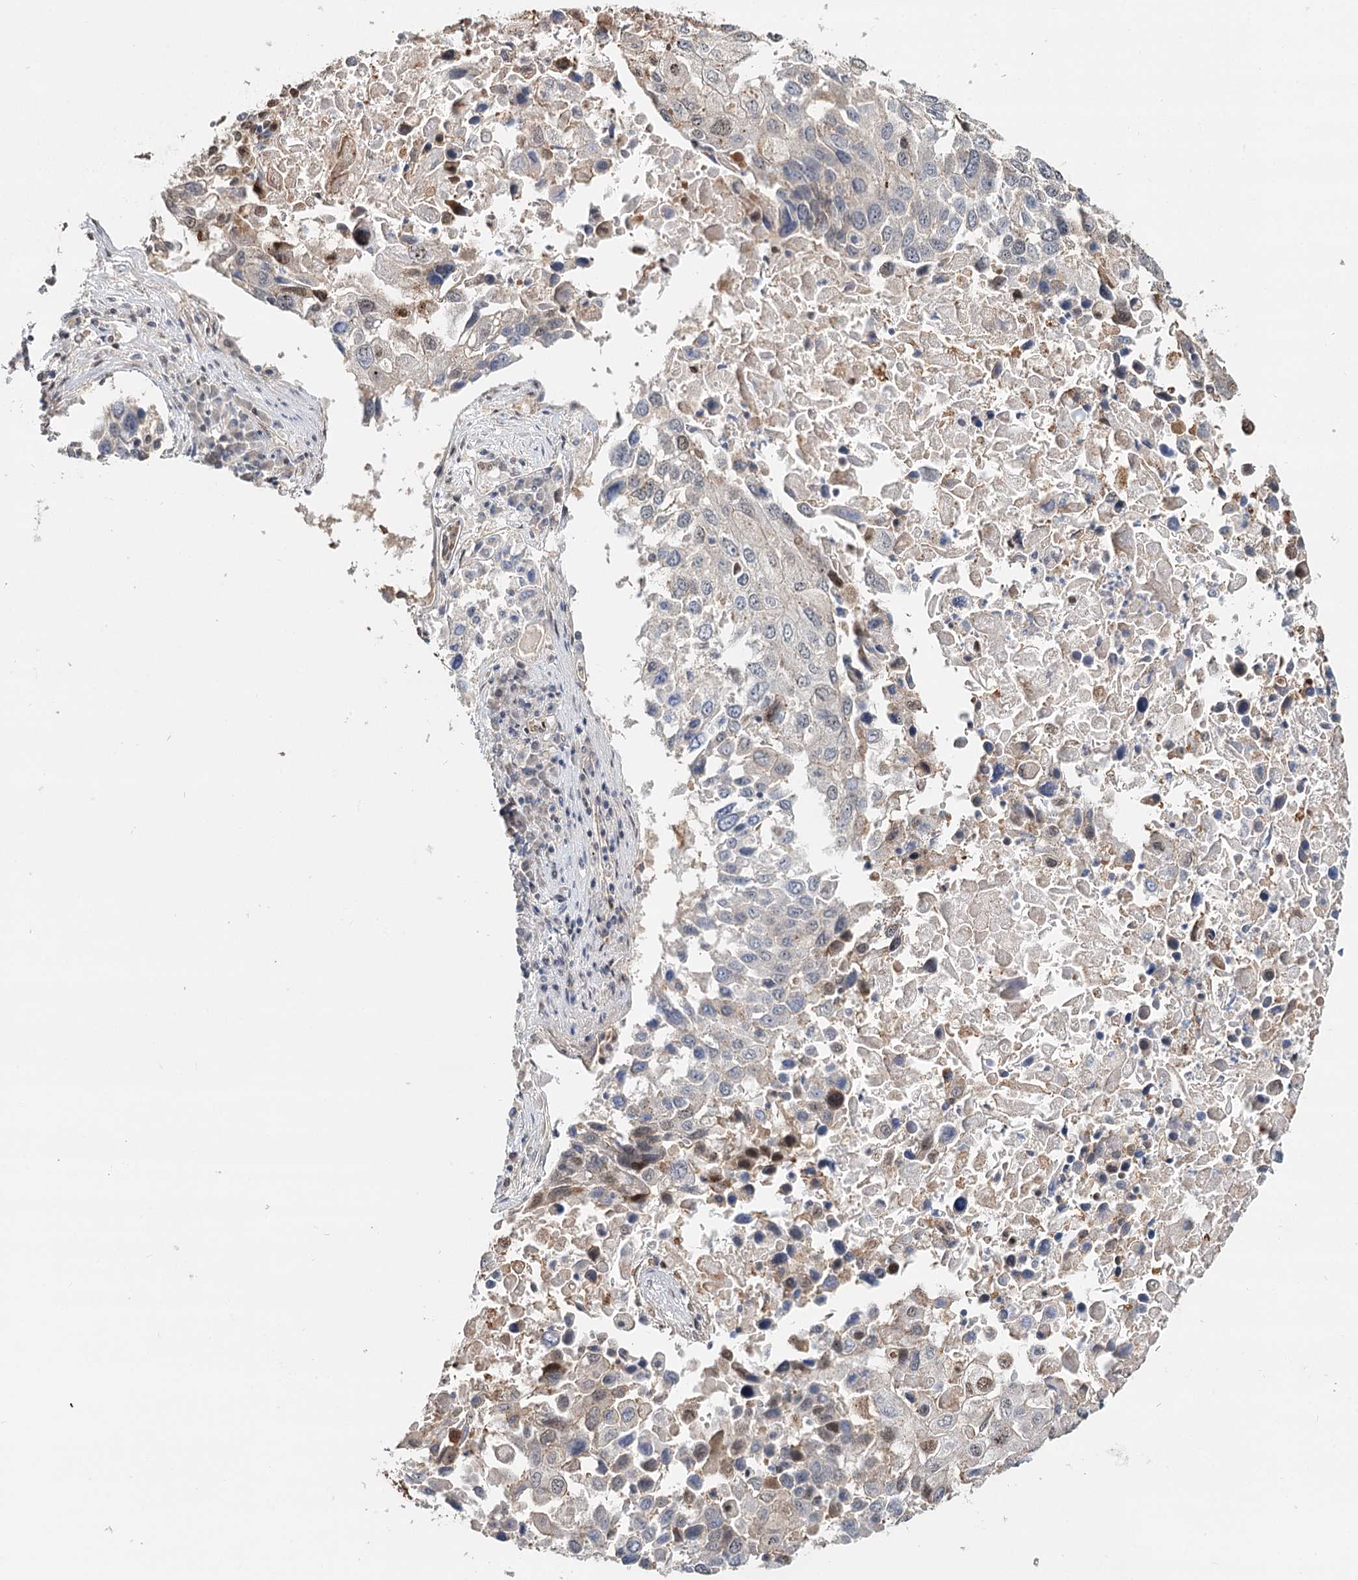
{"staining": {"intensity": "negative", "quantity": "none", "location": "none"}, "tissue": "lung cancer", "cell_type": "Tumor cells", "image_type": "cancer", "snomed": [{"axis": "morphology", "description": "Squamous cell carcinoma, NOS"}, {"axis": "topography", "description": "Lung"}], "caption": "A photomicrograph of human lung cancer is negative for staining in tumor cells.", "gene": "RPS27A", "patient": {"sex": "male", "age": 65}}